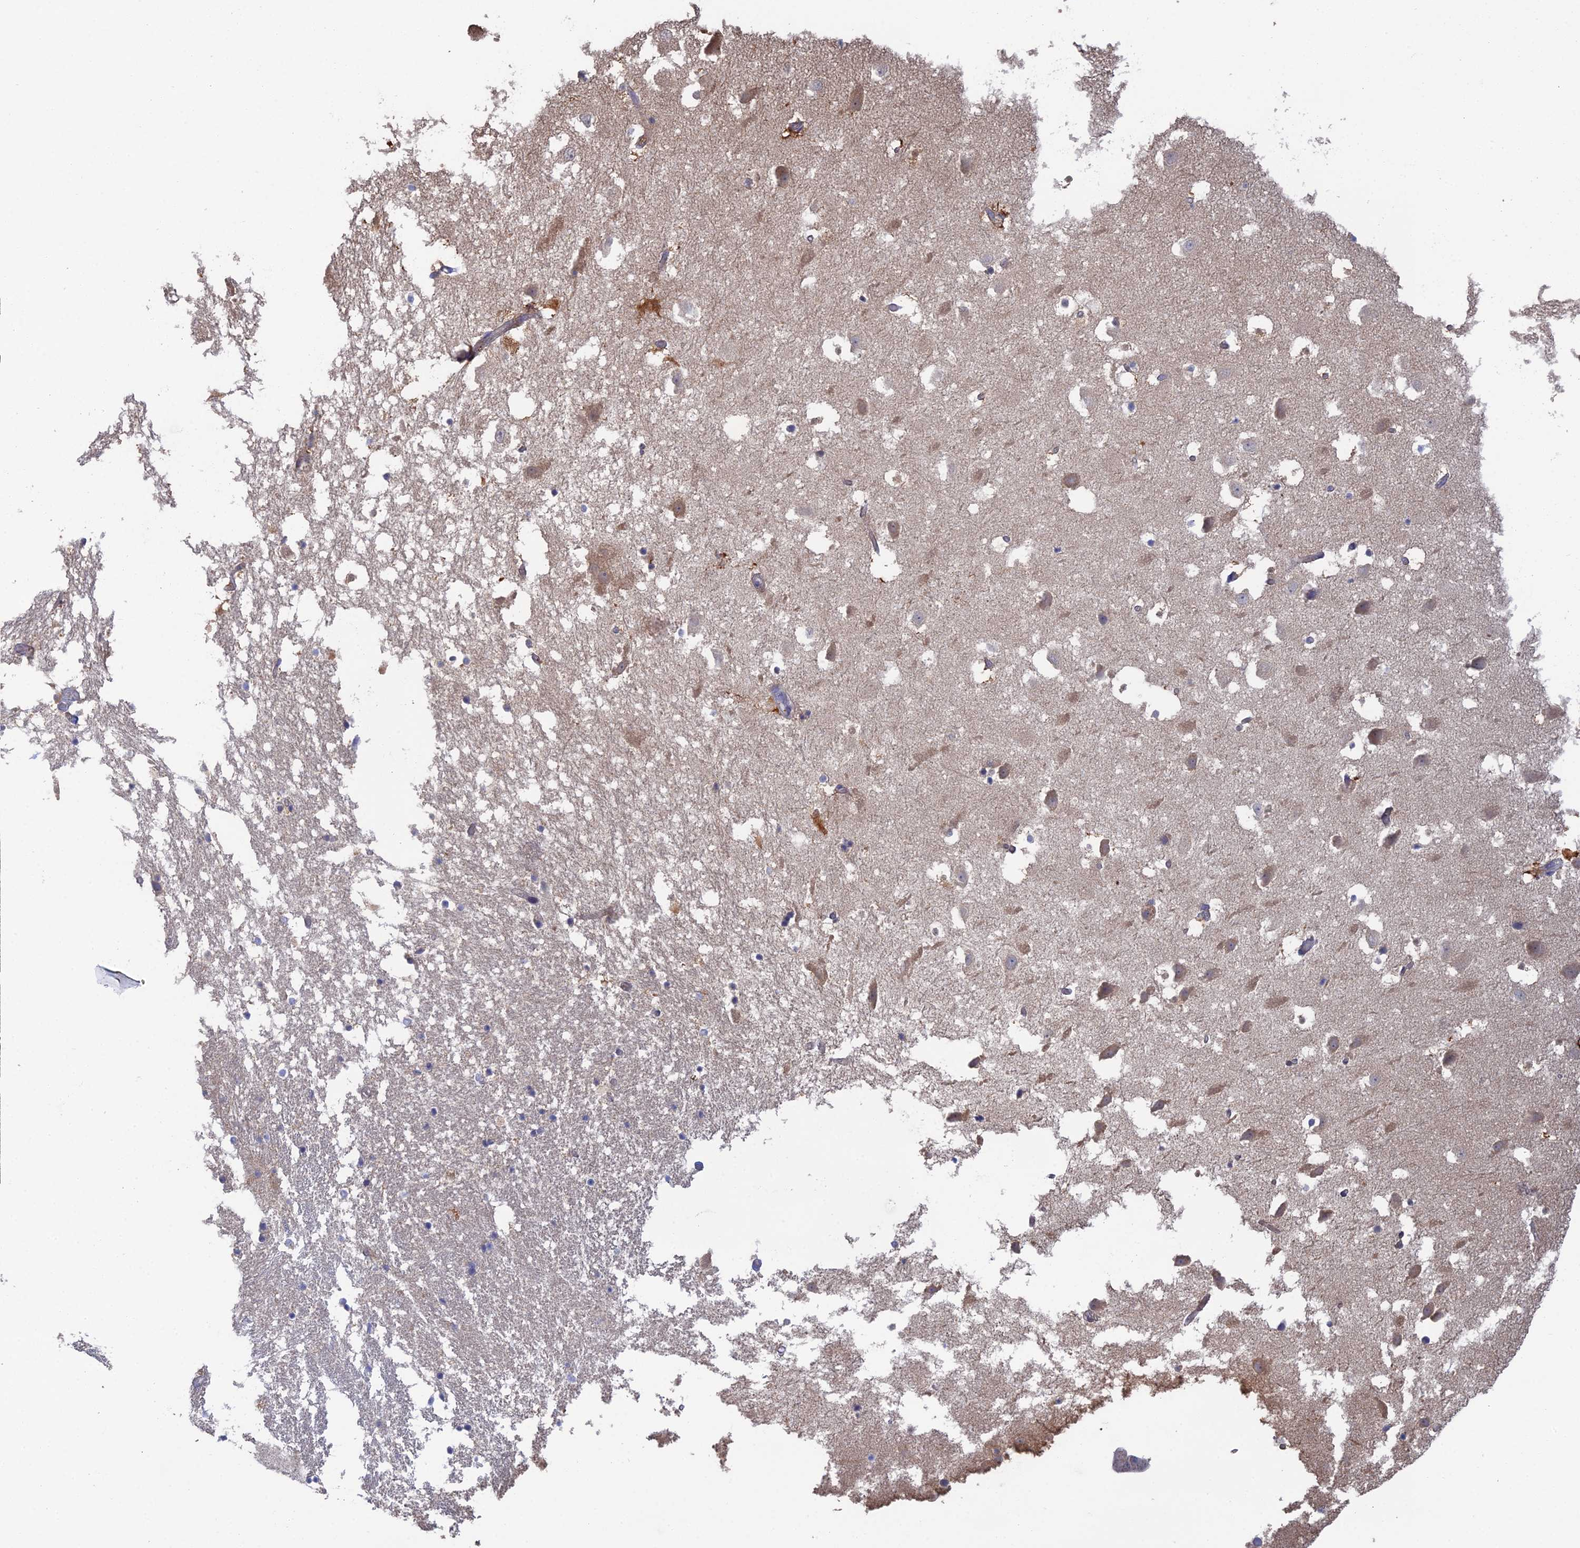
{"staining": {"intensity": "moderate", "quantity": "<25%", "location": "cytoplasmic/membranous,nuclear"}, "tissue": "hippocampus", "cell_type": "Glial cells", "image_type": "normal", "snomed": [{"axis": "morphology", "description": "Normal tissue, NOS"}, {"axis": "topography", "description": "Hippocampus"}], "caption": "This micrograph displays immunohistochemistry (IHC) staining of normal human hippocampus, with low moderate cytoplasmic/membranous,nuclear staining in approximately <25% of glial cells.", "gene": "ARL16", "patient": {"sex": "female", "age": 52}}